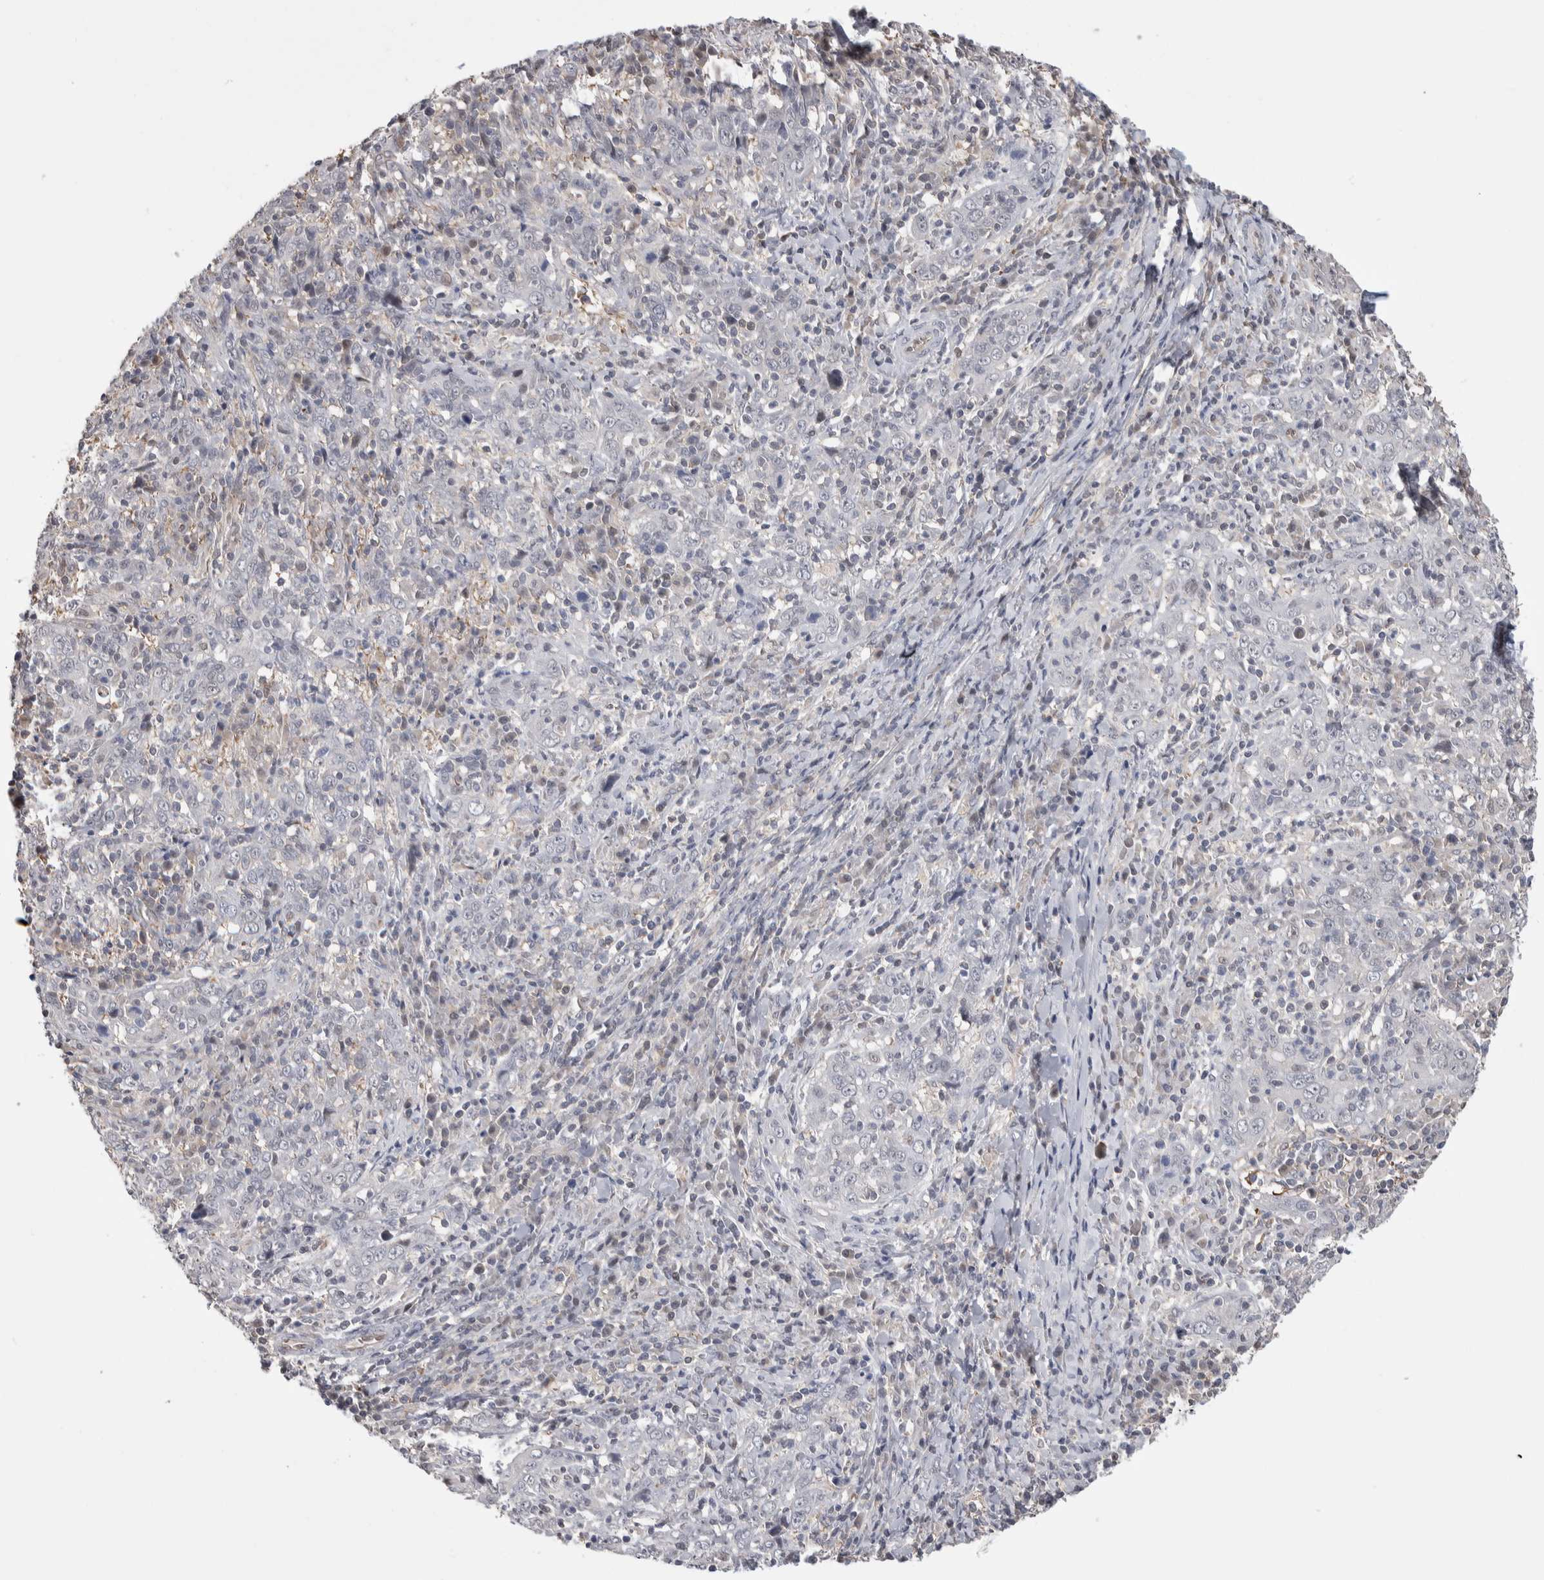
{"staining": {"intensity": "negative", "quantity": "none", "location": "none"}, "tissue": "cervical cancer", "cell_type": "Tumor cells", "image_type": "cancer", "snomed": [{"axis": "morphology", "description": "Squamous cell carcinoma, NOS"}, {"axis": "topography", "description": "Cervix"}], "caption": "A histopathology image of squamous cell carcinoma (cervical) stained for a protein reveals no brown staining in tumor cells. (DAB immunohistochemistry (IHC) with hematoxylin counter stain).", "gene": "ZBTB49", "patient": {"sex": "female", "age": 46}}